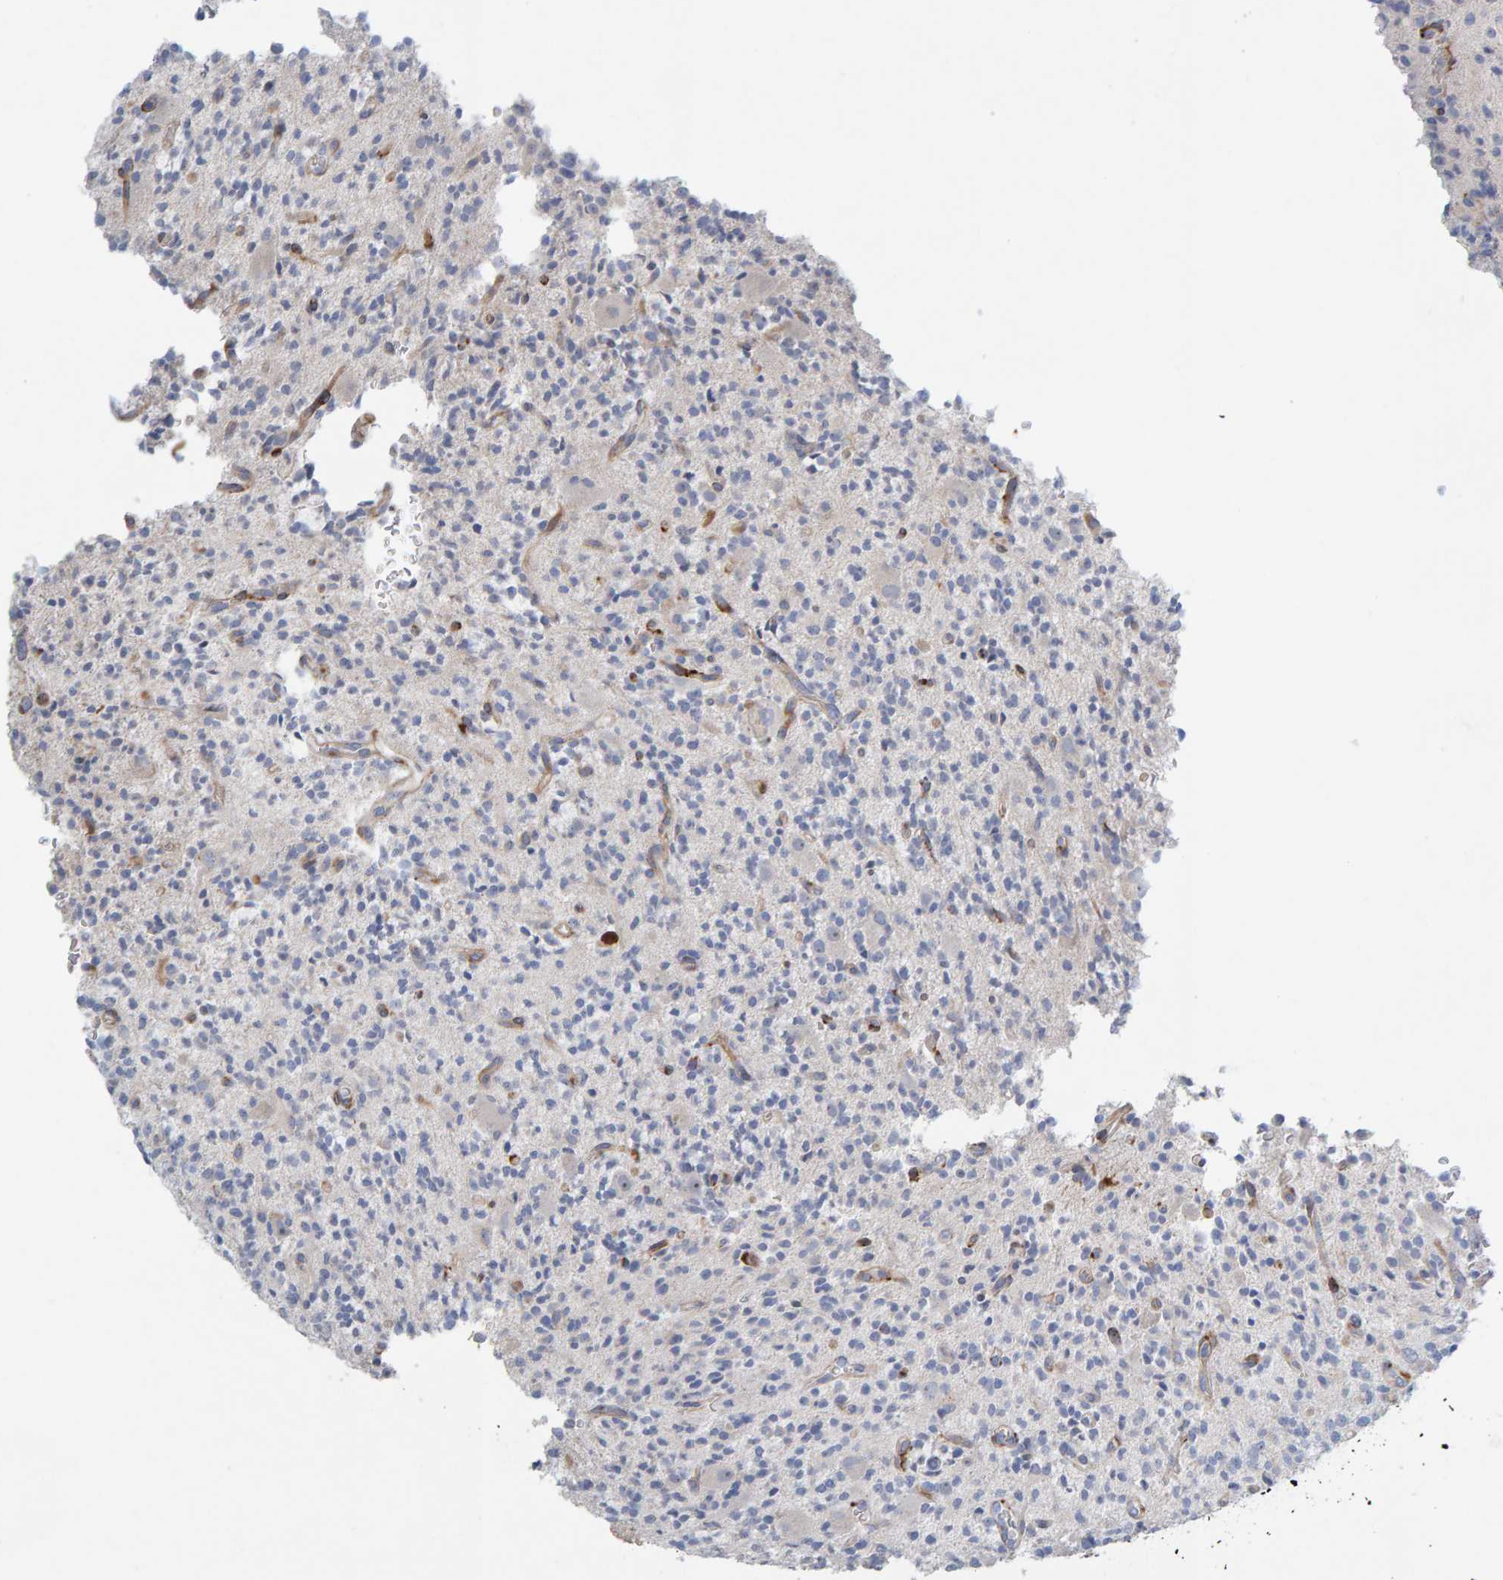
{"staining": {"intensity": "negative", "quantity": "none", "location": "none"}, "tissue": "glioma", "cell_type": "Tumor cells", "image_type": "cancer", "snomed": [{"axis": "morphology", "description": "Glioma, malignant, High grade"}, {"axis": "topography", "description": "Brain"}], "caption": "The photomicrograph demonstrates no staining of tumor cells in malignant glioma (high-grade).", "gene": "MMP16", "patient": {"sex": "male", "age": 34}}